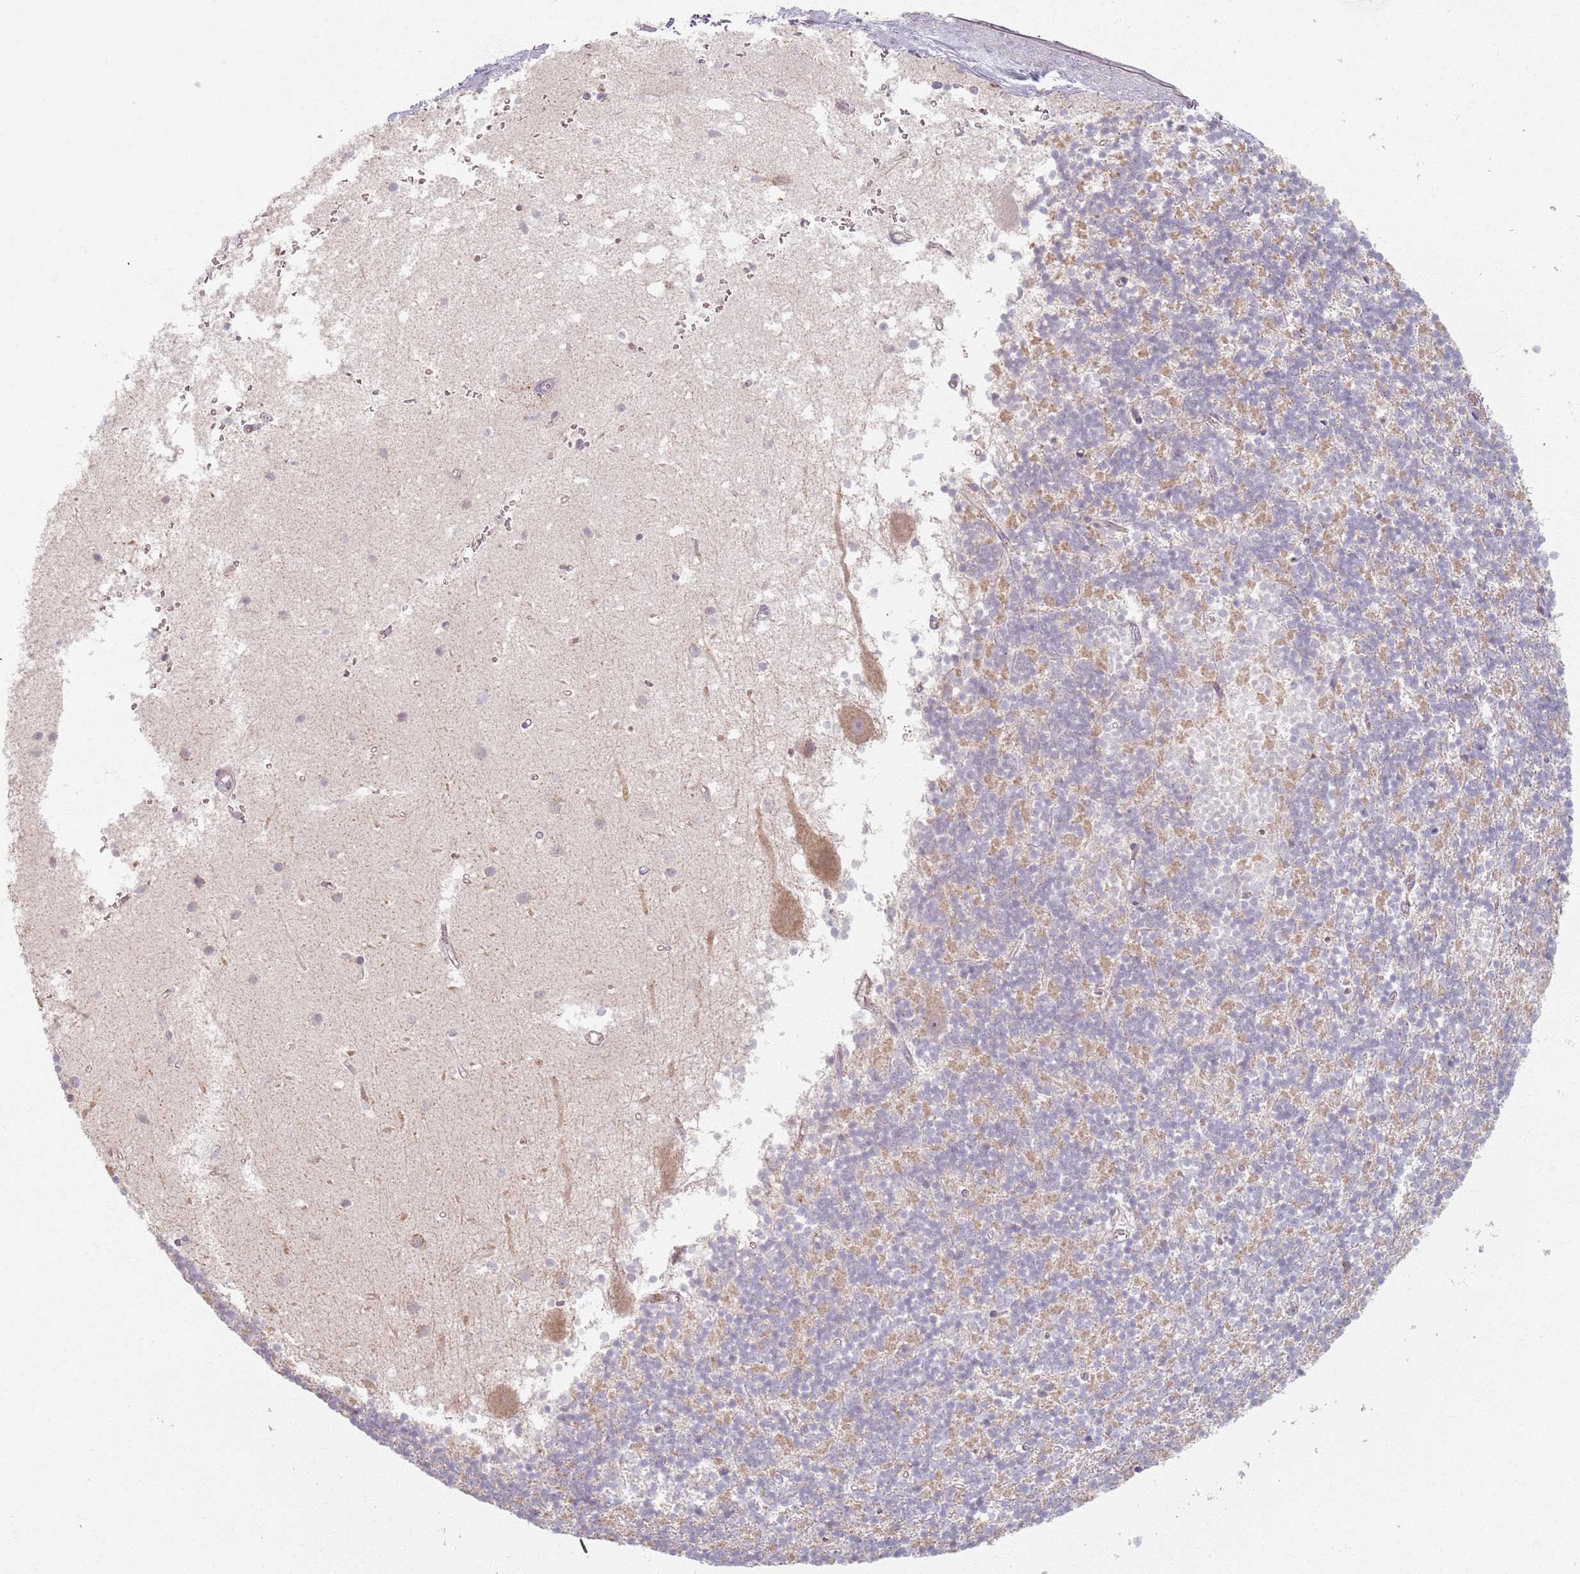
{"staining": {"intensity": "weak", "quantity": "<25%", "location": "cytoplasmic/membranous"}, "tissue": "cerebellum", "cell_type": "Cells in granular layer", "image_type": "normal", "snomed": [{"axis": "morphology", "description": "Normal tissue, NOS"}, {"axis": "topography", "description": "Cerebellum"}], "caption": "This image is of unremarkable cerebellum stained with immunohistochemistry (IHC) to label a protein in brown with the nuclei are counter-stained blue. There is no positivity in cells in granular layer. (Immunohistochemistry, brightfield microscopy, high magnification).", "gene": "PKD2L2", "patient": {"sex": "male", "age": 54}}